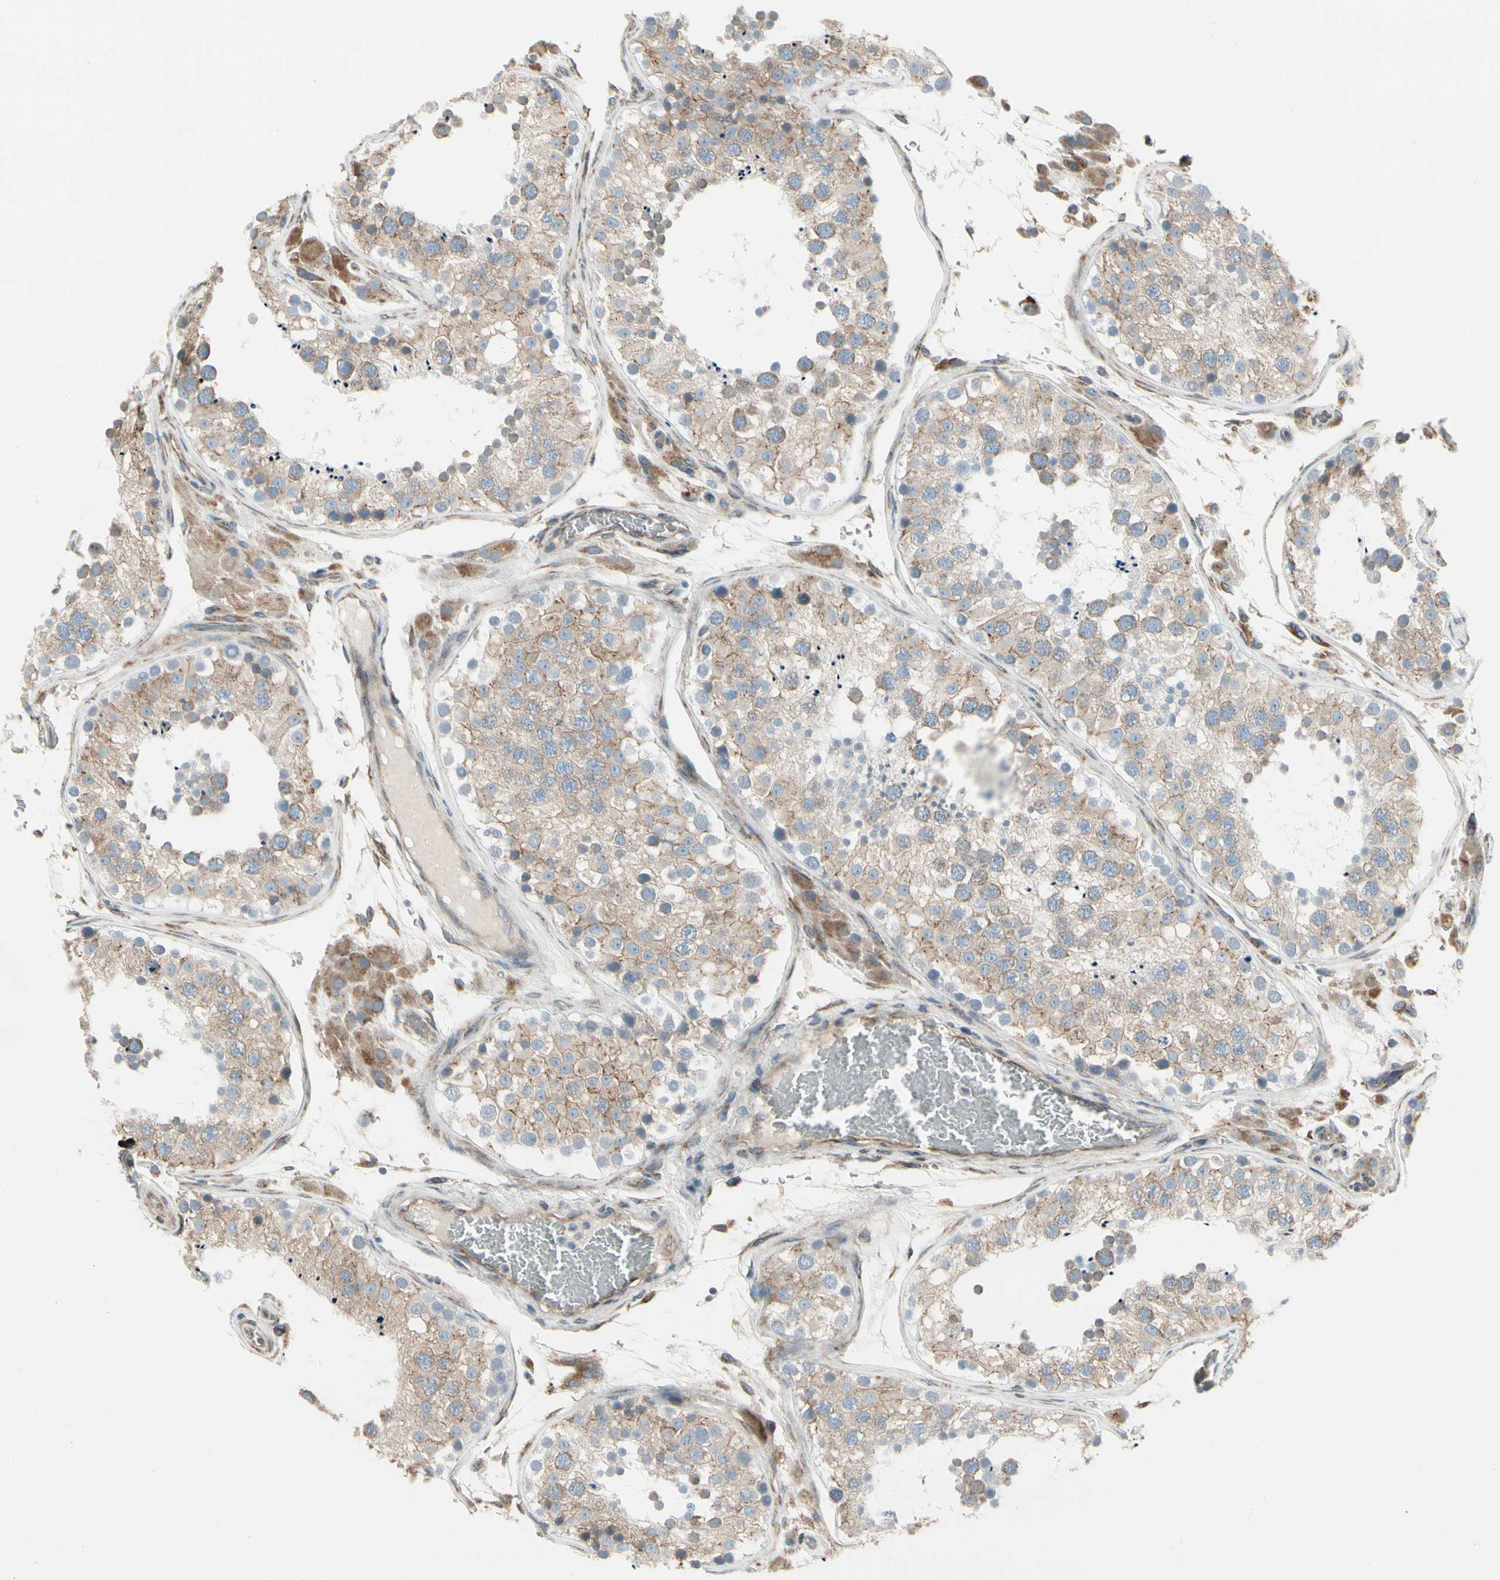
{"staining": {"intensity": "weak", "quantity": ">75%", "location": "cytoplasmic/membranous"}, "tissue": "testis", "cell_type": "Cells in seminiferous ducts", "image_type": "normal", "snomed": [{"axis": "morphology", "description": "Normal tissue, NOS"}, {"axis": "topography", "description": "Testis"}, {"axis": "topography", "description": "Epididymis"}], "caption": "Weak cytoplasmic/membranous protein positivity is seen in about >75% of cells in seminiferous ducts in testis. Nuclei are stained in blue.", "gene": "FNDC3A", "patient": {"sex": "male", "age": 26}}